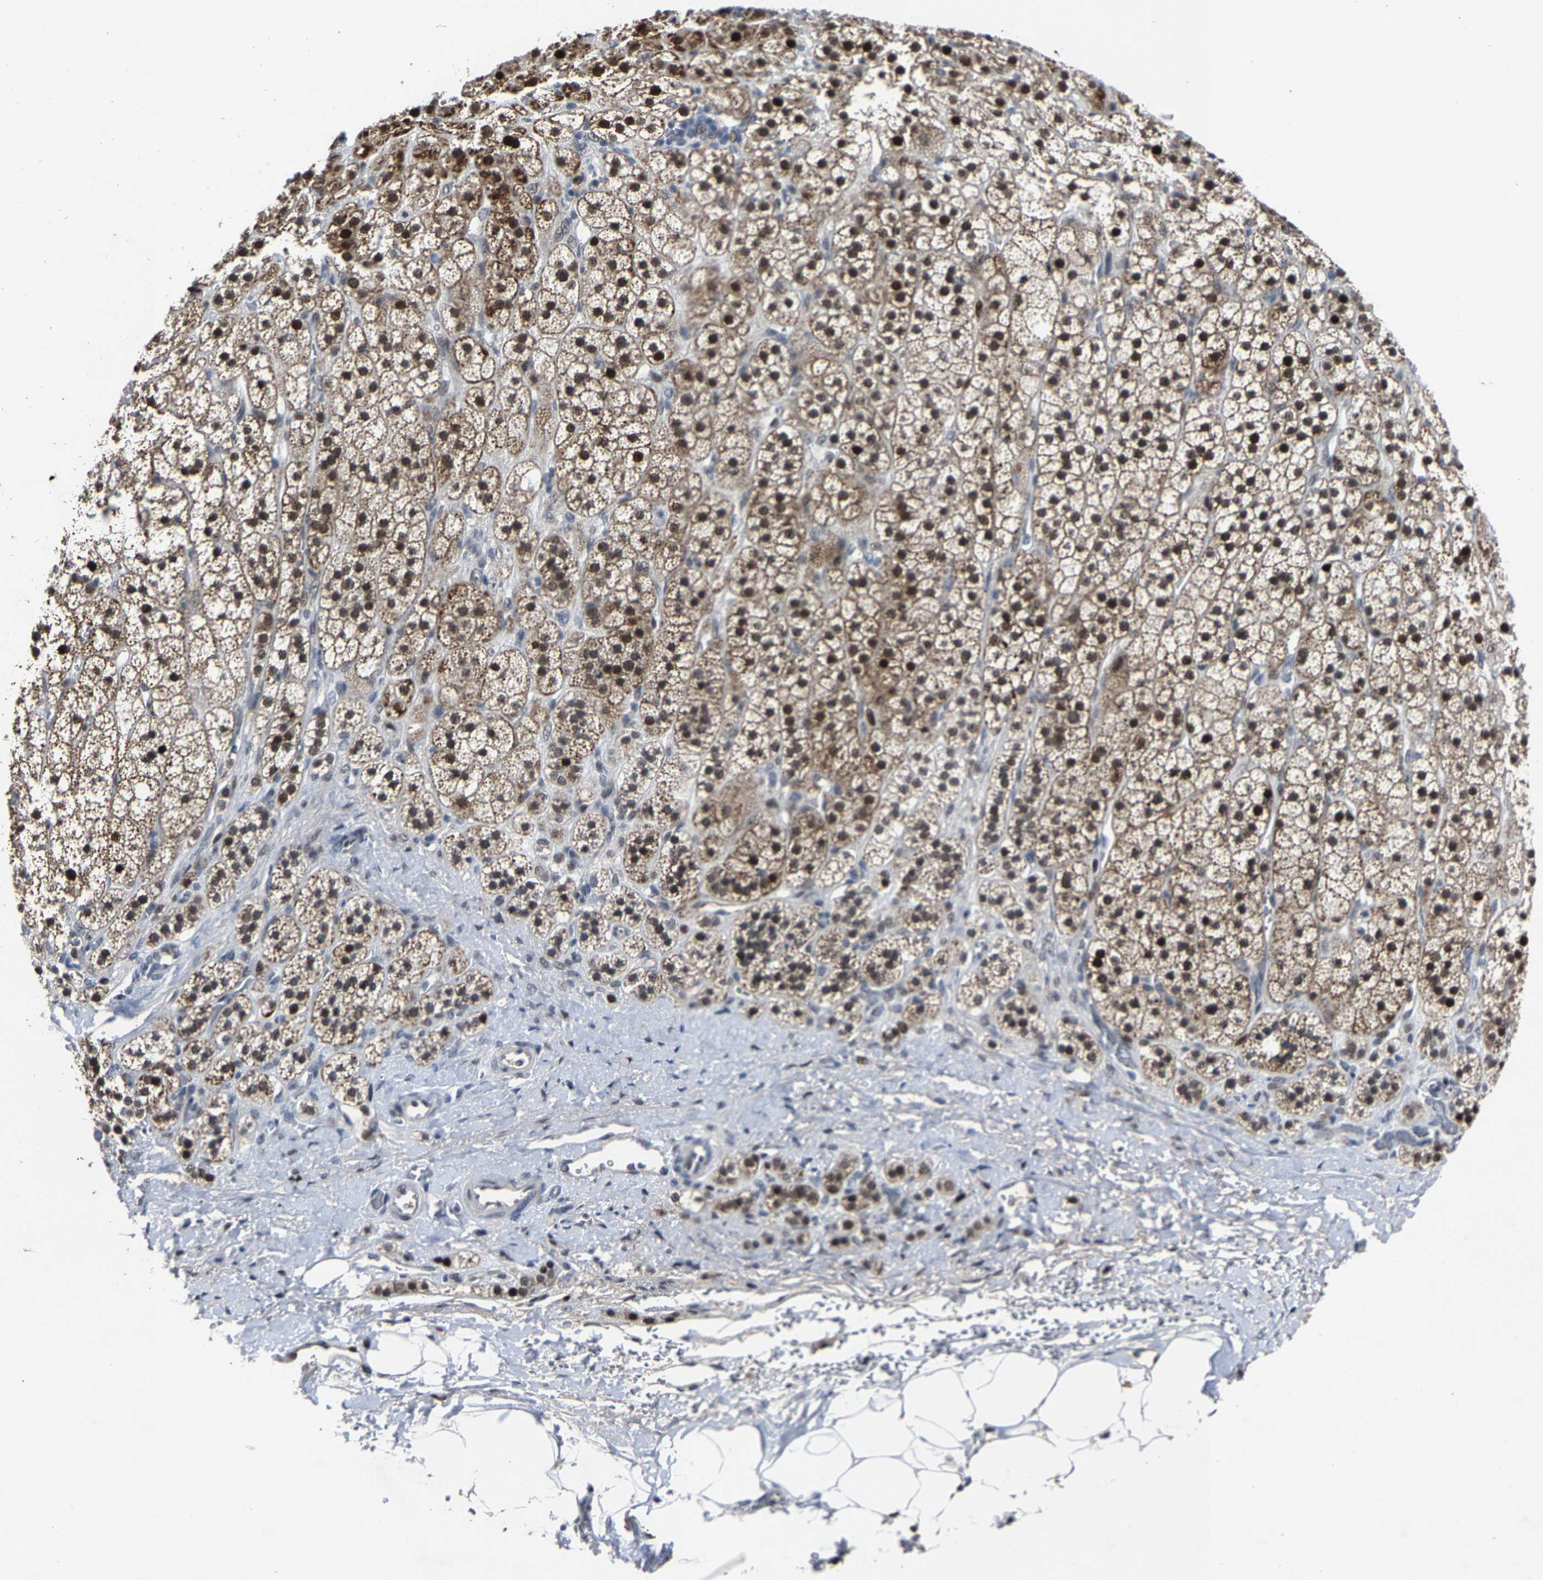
{"staining": {"intensity": "strong", "quantity": ">75%", "location": "cytoplasmic/membranous,nuclear"}, "tissue": "adrenal gland", "cell_type": "Glandular cells", "image_type": "normal", "snomed": [{"axis": "morphology", "description": "Normal tissue, NOS"}, {"axis": "topography", "description": "Adrenal gland"}], "caption": "Immunohistochemistry of normal adrenal gland exhibits high levels of strong cytoplasmic/membranous,nuclear positivity in about >75% of glandular cells. (DAB IHC with brightfield microscopy, high magnification).", "gene": "LSM8", "patient": {"sex": "male", "age": 56}}